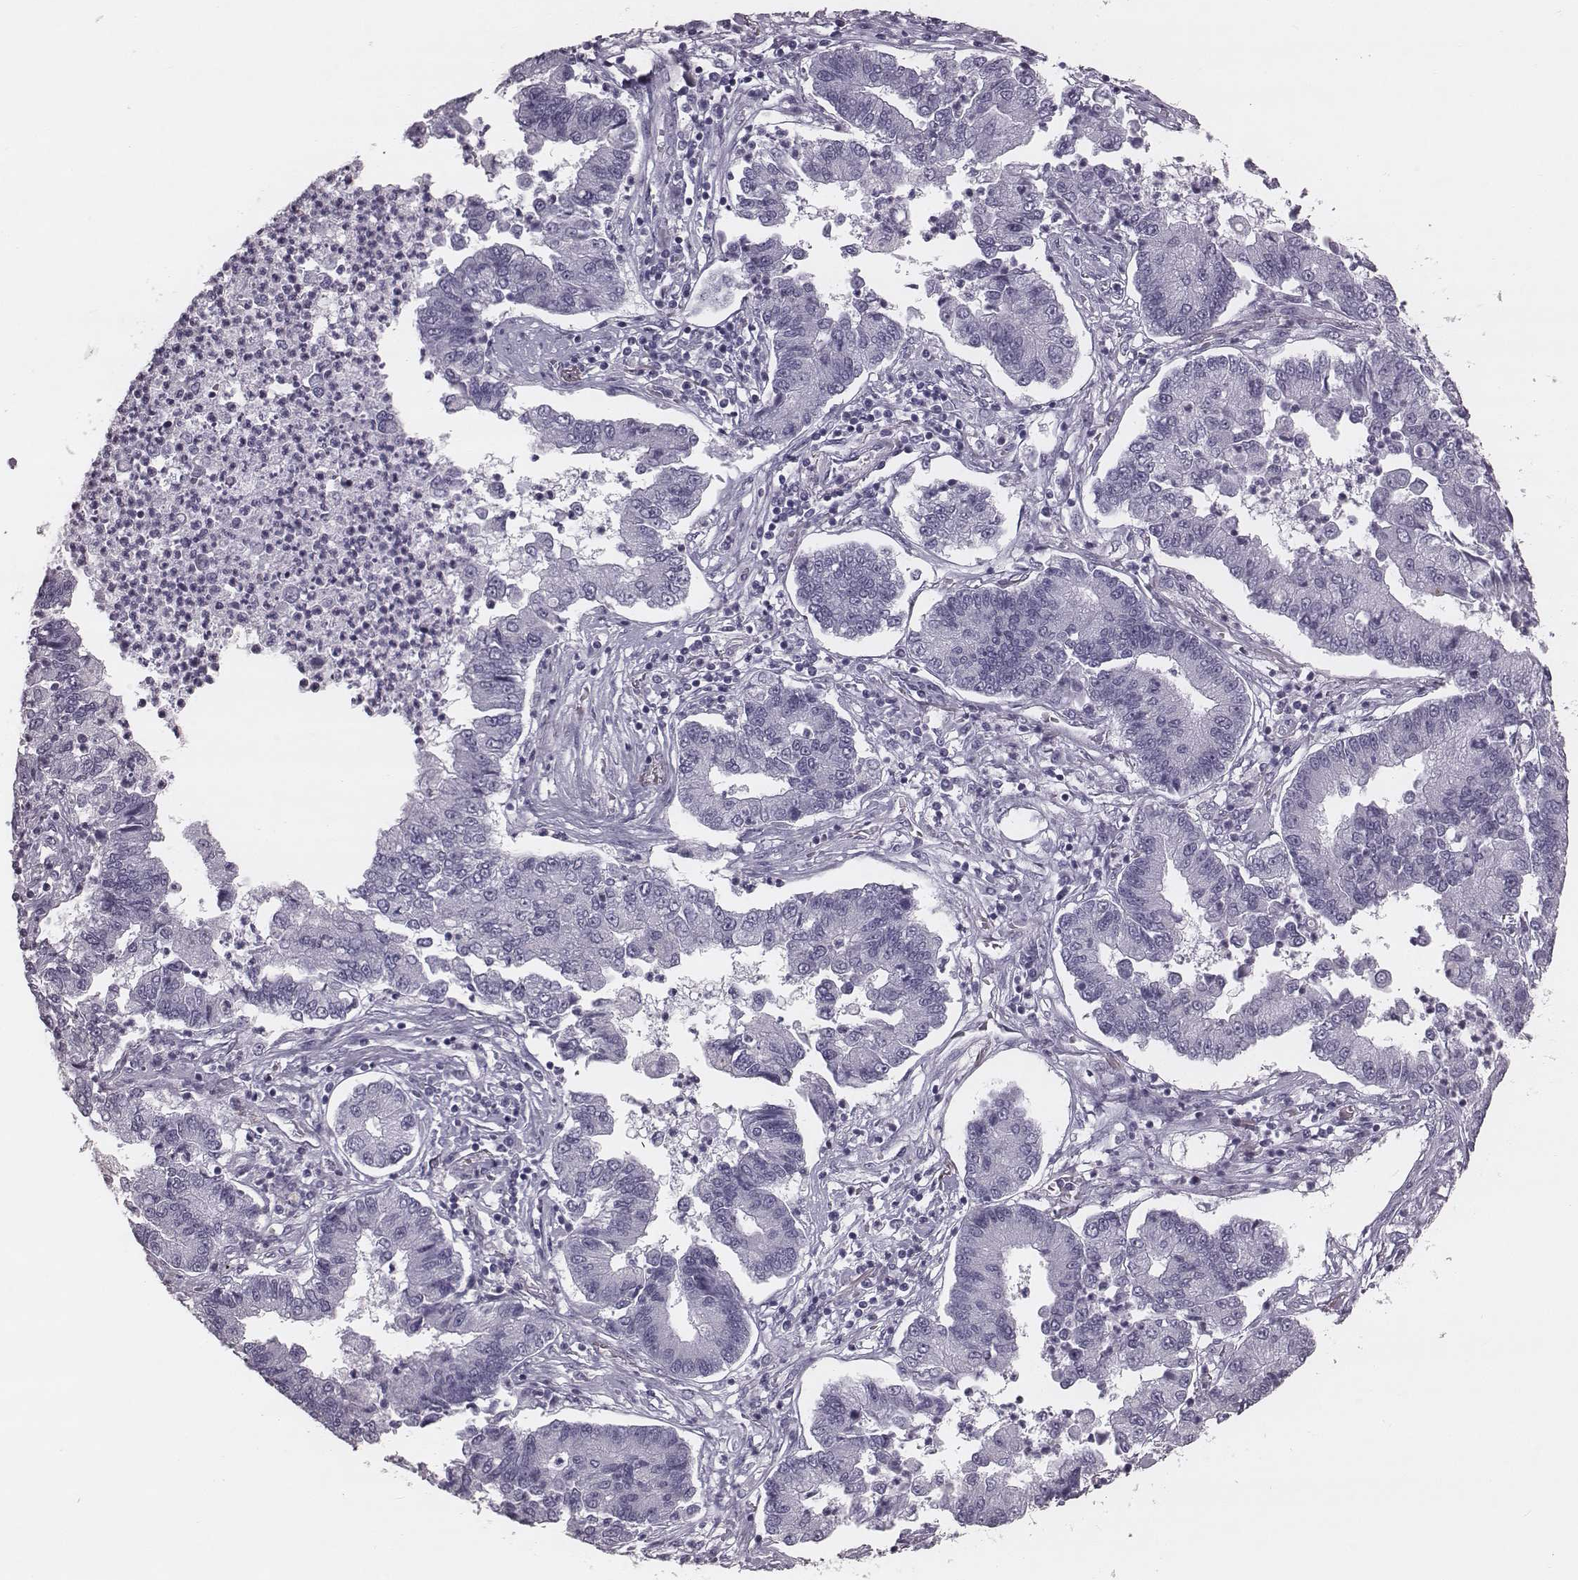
{"staining": {"intensity": "negative", "quantity": "none", "location": "none"}, "tissue": "lung cancer", "cell_type": "Tumor cells", "image_type": "cancer", "snomed": [{"axis": "morphology", "description": "Adenocarcinoma, NOS"}, {"axis": "topography", "description": "Lung"}], "caption": "An immunohistochemistry (IHC) histopathology image of lung cancer (adenocarcinoma) is shown. There is no staining in tumor cells of lung cancer (adenocarcinoma).", "gene": "KRT74", "patient": {"sex": "female", "age": 57}}